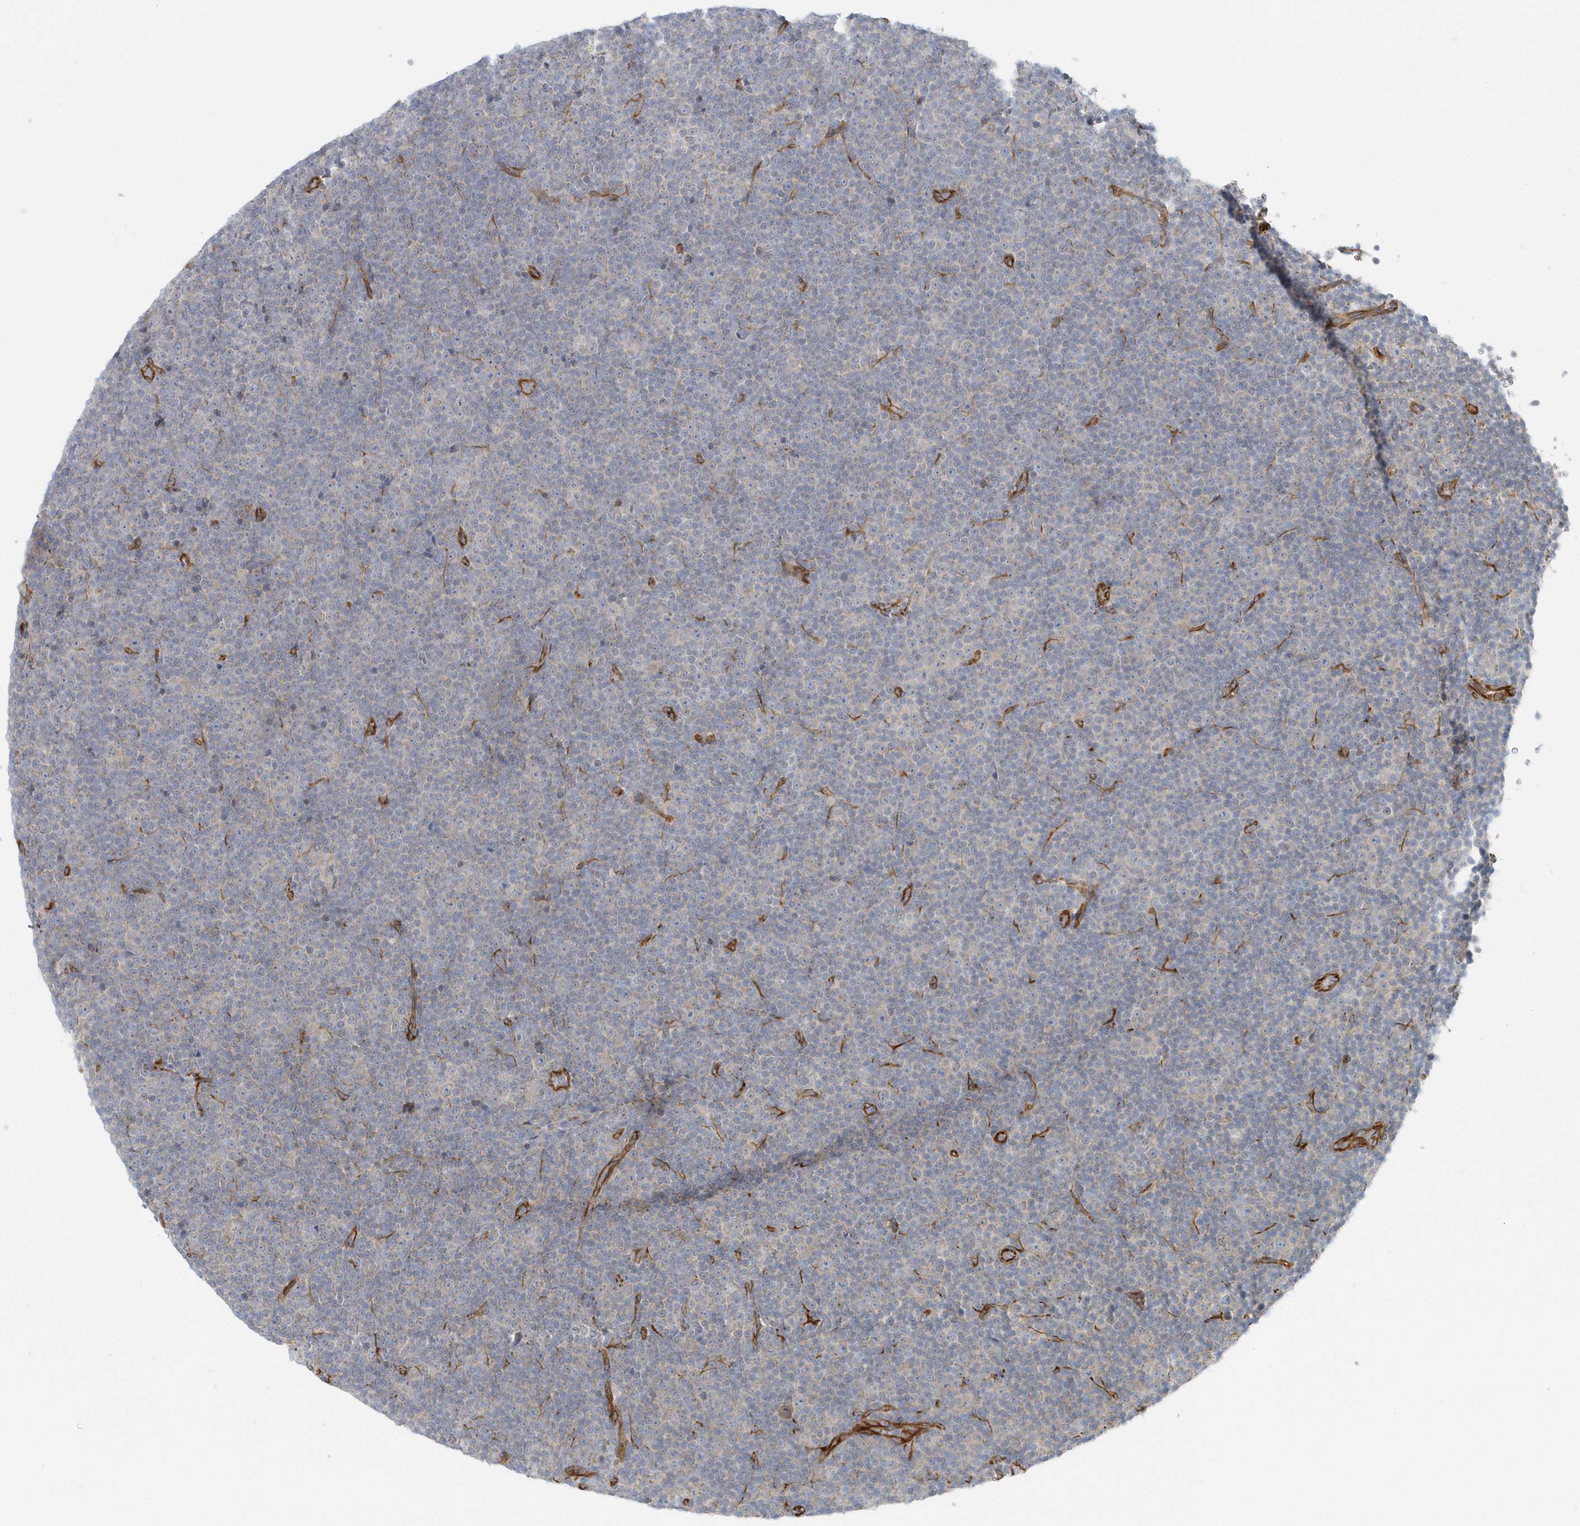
{"staining": {"intensity": "negative", "quantity": "none", "location": "none"}, "tissue": "lymphoma", "cell_type": "Tumor cells", "image_type": "cancer", "snomed": [{"axis": "morphology", "description": "Malignant lymphoma, non-Hodgkin's type, Low grade"}, {"axis": "topography", "description": "Lymph node"}], "caption": "Immunohistochemistry histopathology image of neoplastic tissue: human malignant lymphoma, non-Hodgkin's type (low-grade) stained with DAB demonstrates no significant protein positivity in tumor cells.", "gene": "GPR152", "patient": {"sex": "female", "age": 67}}